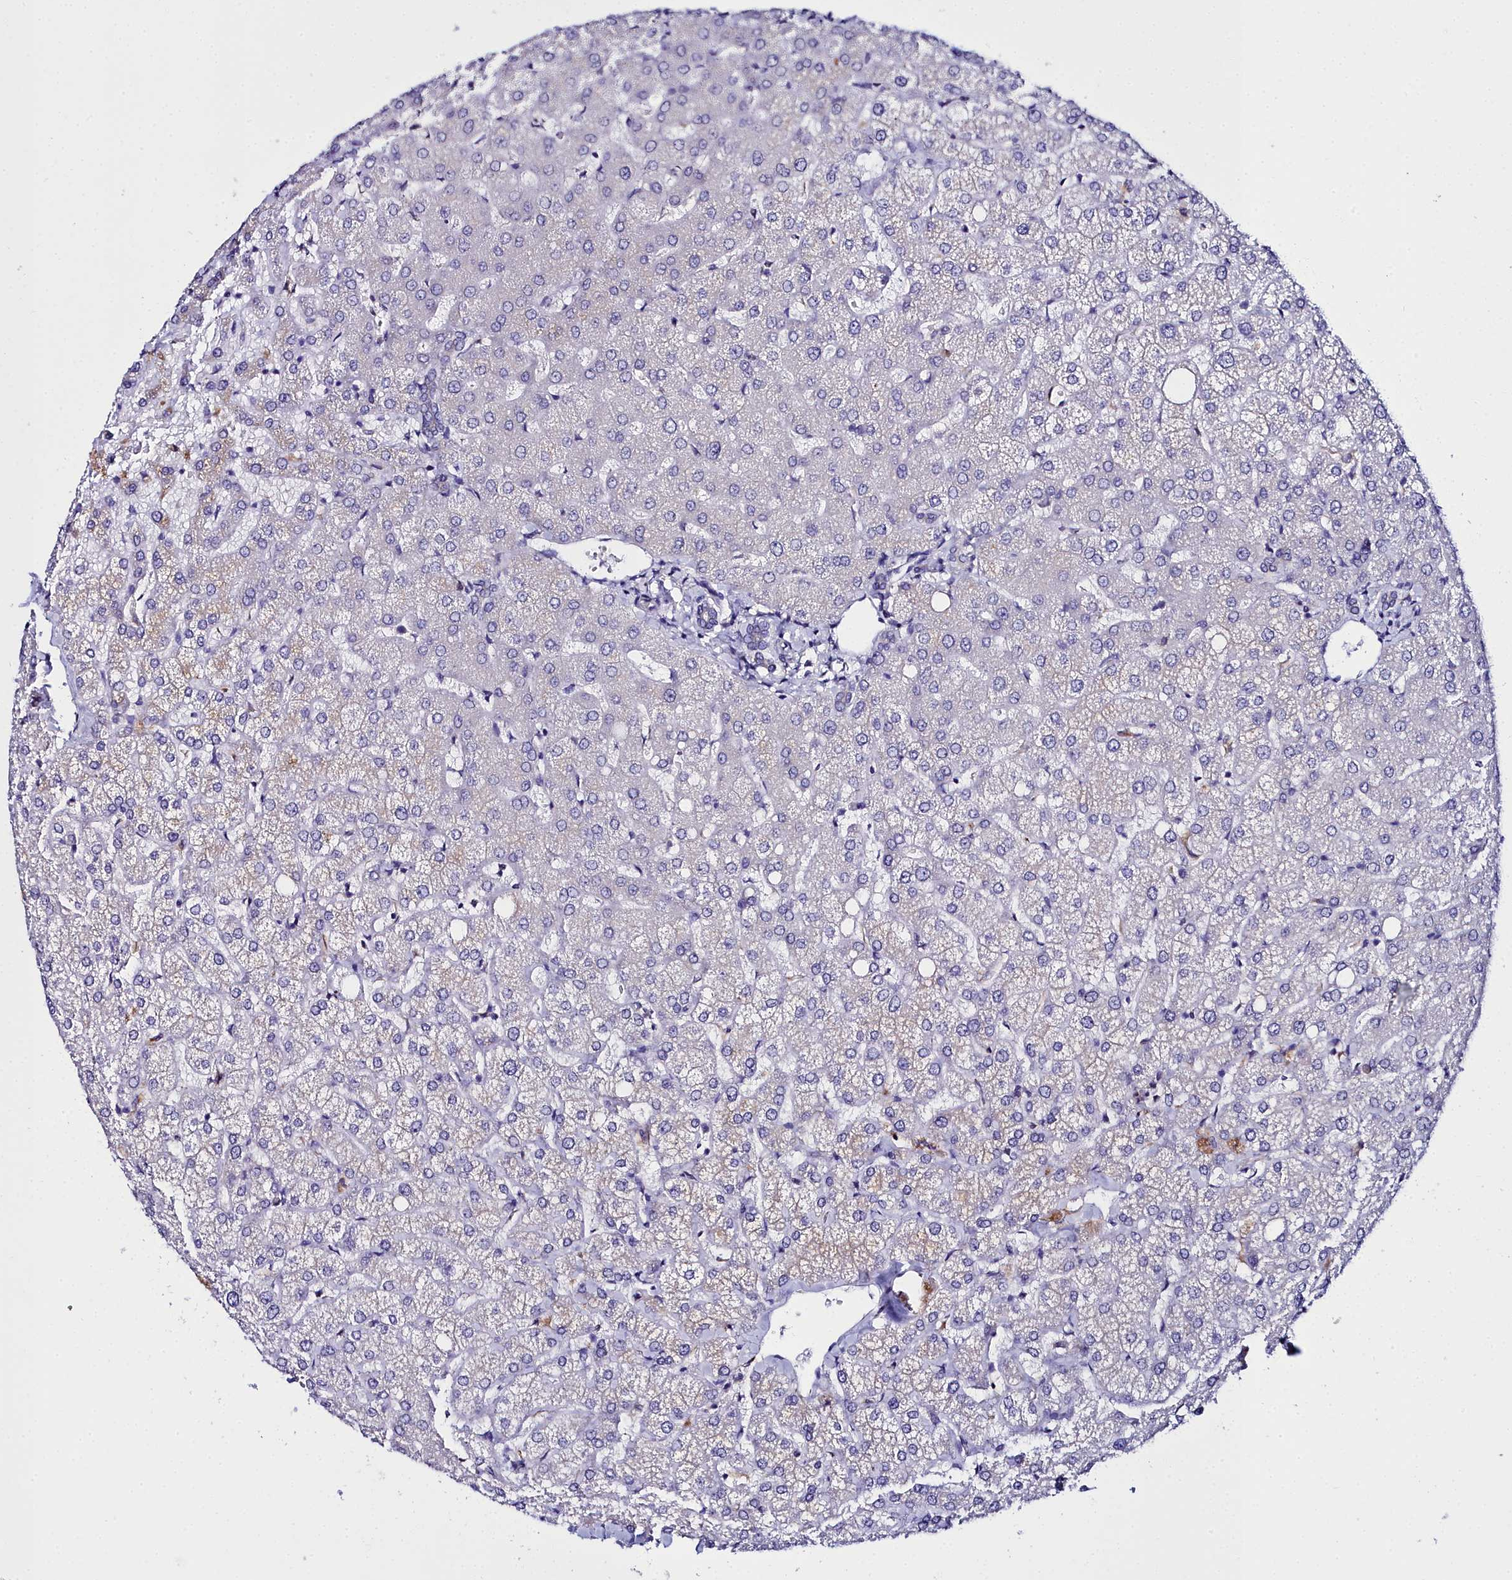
{"staining": {"intensity": "negative", "quantity": "none", "location": "none"}, "tissue": "liver", "cell_type": "Cholangiocytes", "image_type": "normal", "snomed": [{"axis": "morphology", "description": "Normal tissue, NOS"}, {"axis": "topography", "description": "Liver"}], "caption": "This image is of unremarkable liver stained with IHC to label a protein in brown with the nuclei are counter-stained blue. There is no staining in cholangiocytes.", "gene": "ELAPOR2", "patient": {"sex": "female", "age": 54}}